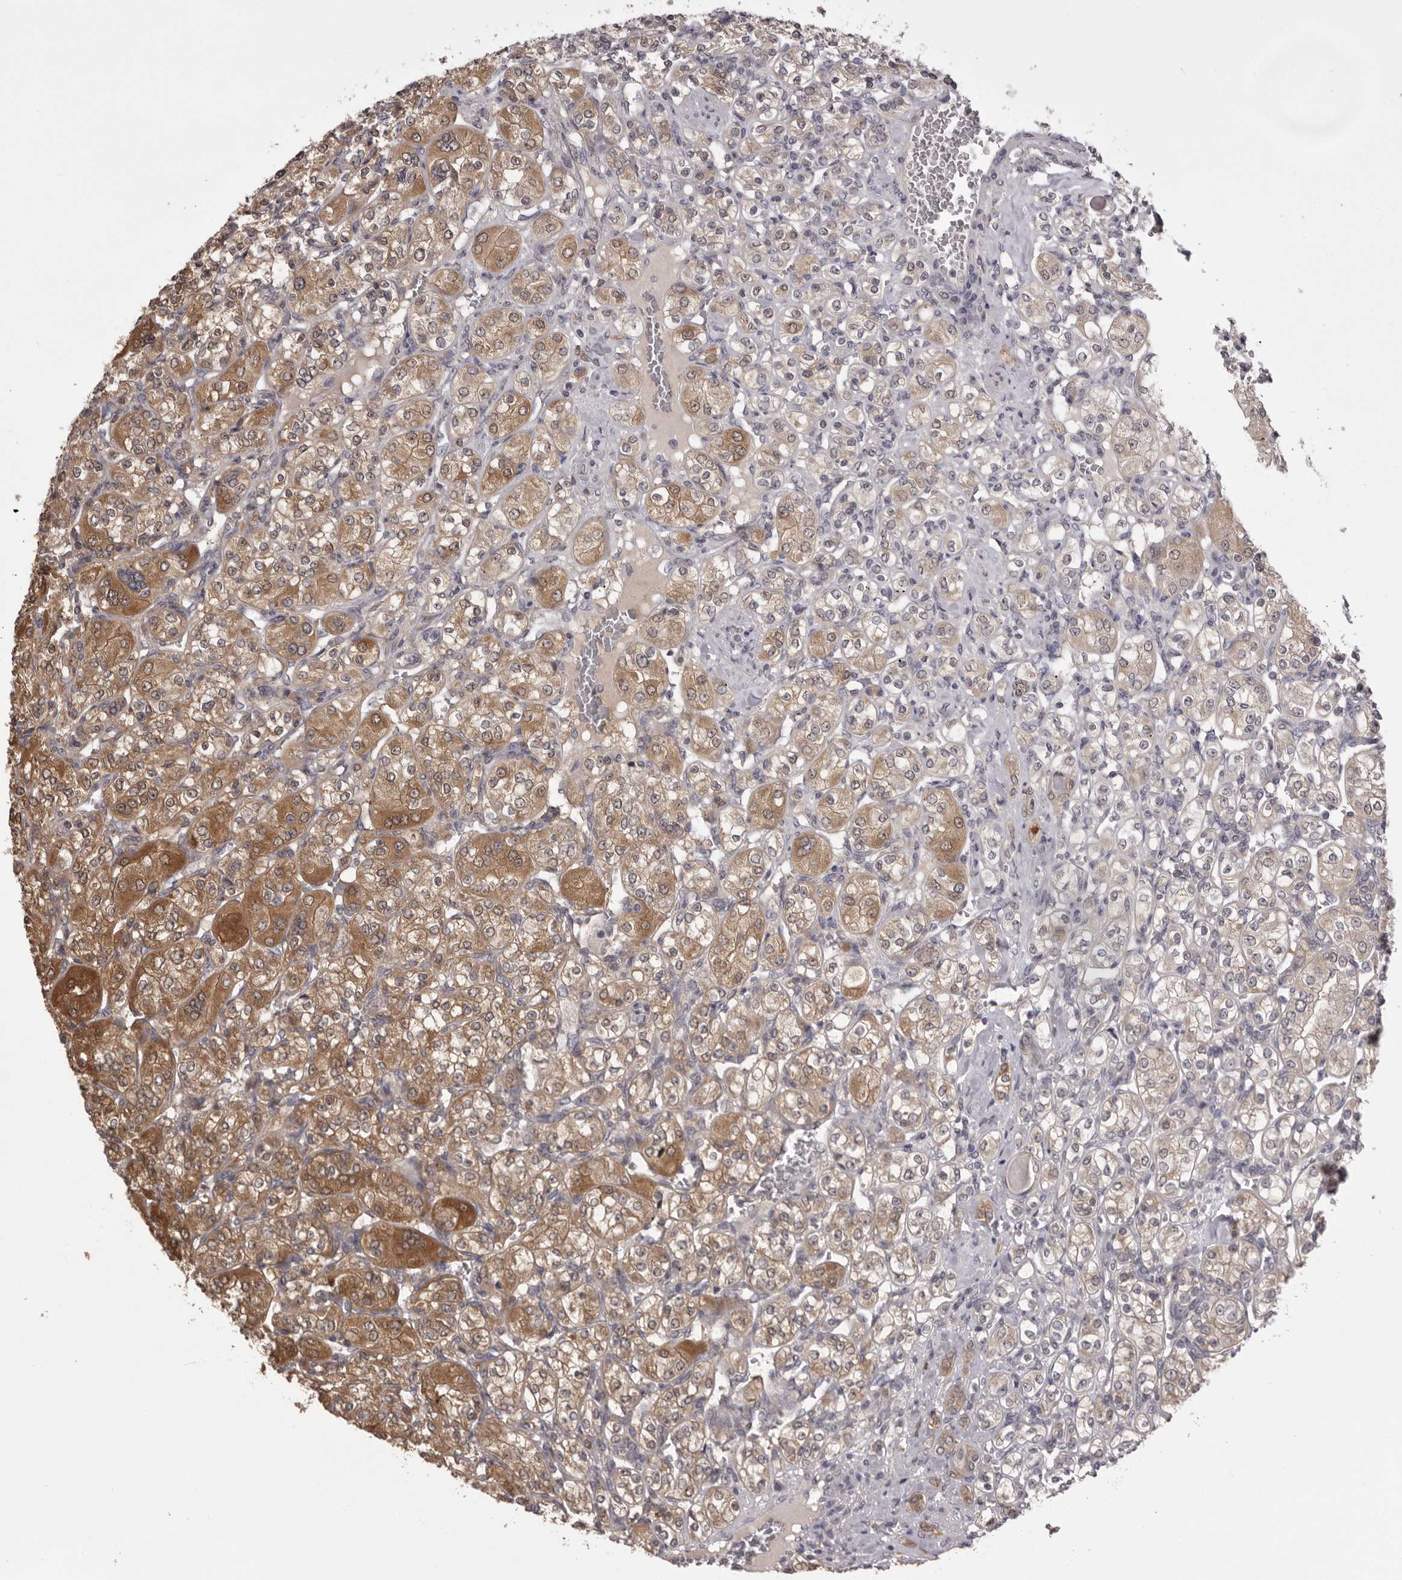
{"staining": {"intensity": "moderate", "quantity": "25%-75%", "location": "cytoplasmic/membranous"}, "tissue": "renal cancer", "cell_type": "Tumor cells", "image_type": "cancer", "snomed": [{"axis": "morphology", "description": "Adenocarcinoma, NOS"}, {"axis": "topography", "description": "Kidney"}], "caption": "Renal adenocarcinoma tissue exhibits moderate cytoplasmic/membranous staining in about 25%-75% of tumor cells", "gene": "MDH1", "patient": {"sex": "male", "age": 77}}